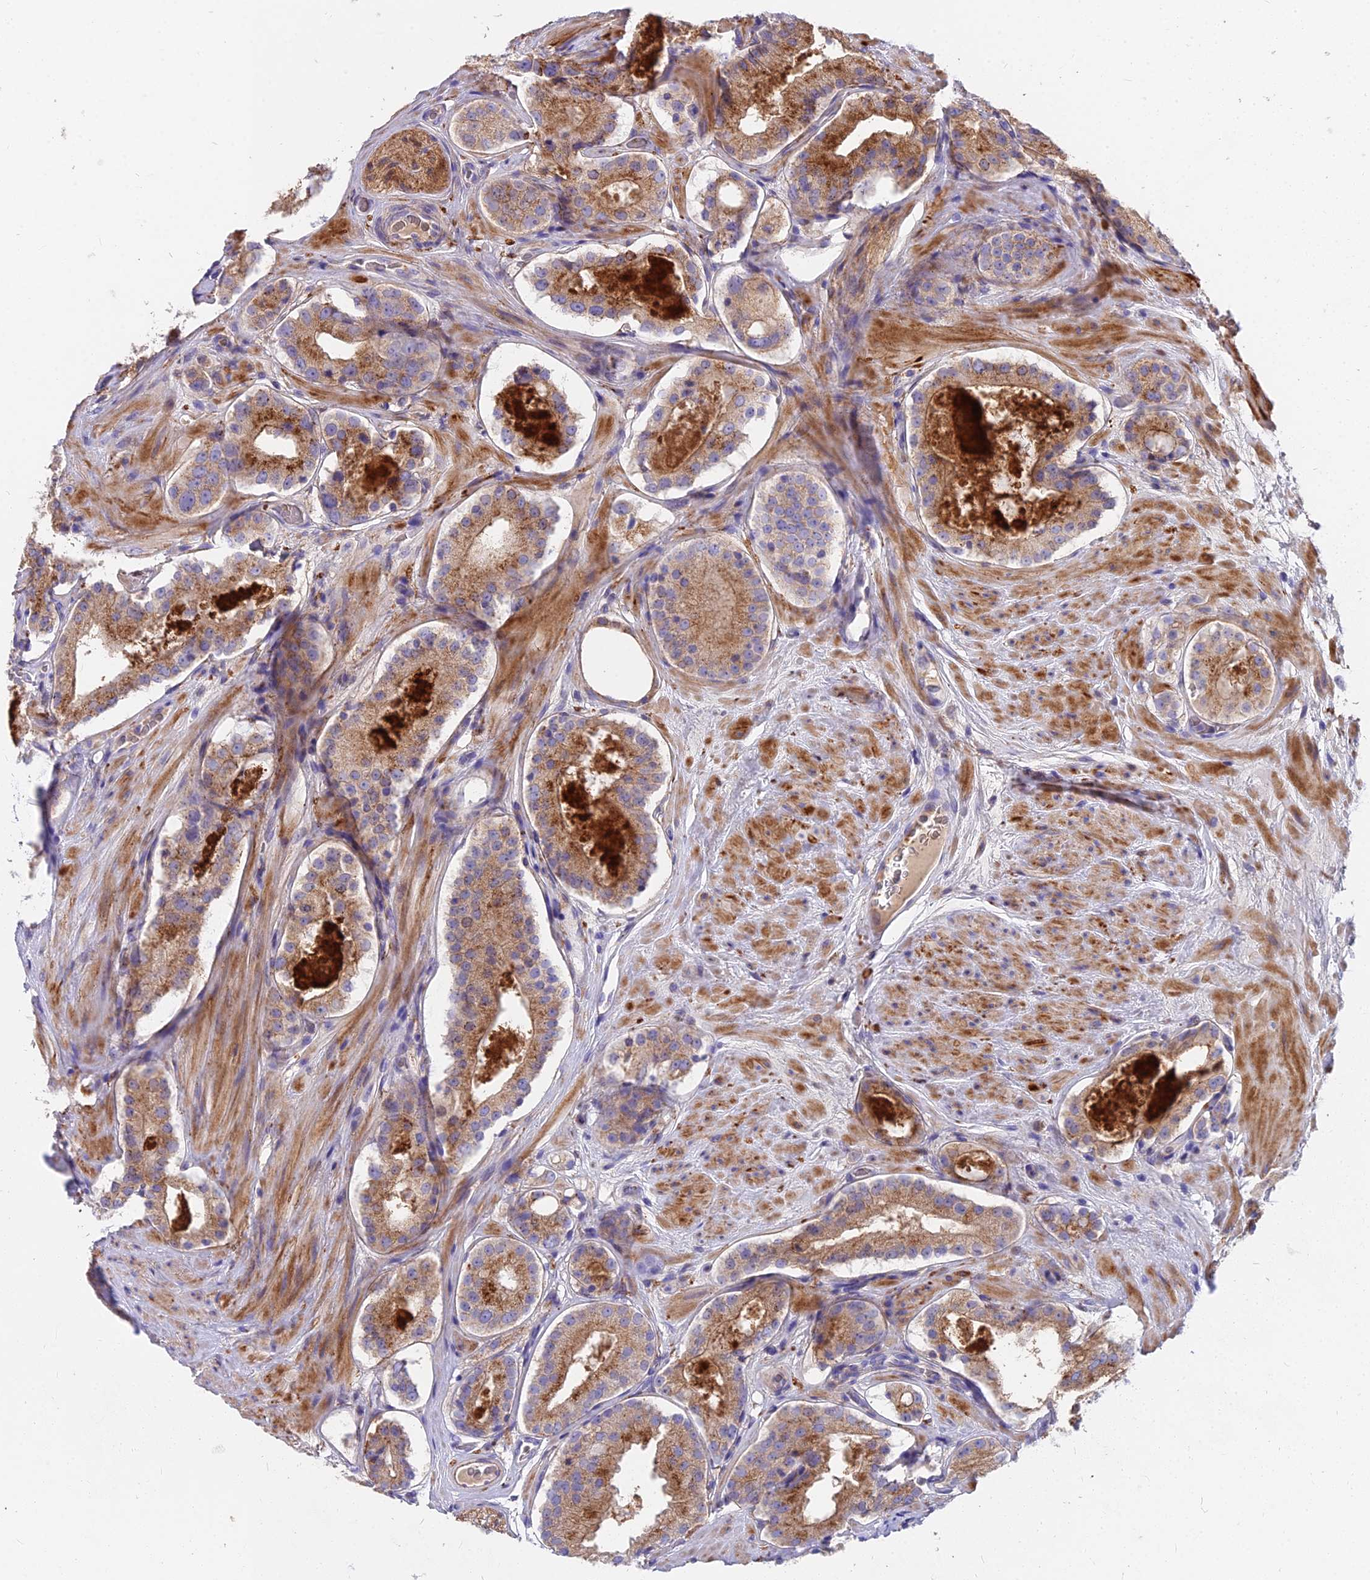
{"staining": {"intensity": "moderate", "quantity": ">75%", "location": "cytoplasmic/membranous"}, "tissue": "prostate cancer", "cell_type": "Tumor cells", "image_type": "cancer", "snomed": [{"axis": "morphology", "description": "Adenocarcinoma, High grade"}, {"axis": "topography", "description": "Prostate"}], "caption": "High-magnification brightfield microscopy of high-grade adenocarcinoma (prostate) stained with DAB (brown) and counterstained with hematoxylin (blue). tumor cells exhibit moderate cytoplasmic/membranous expression is identified in about>75% of cells.", "gene": "FRMPD1", "patient": {"sex": "male", "age": 65}}